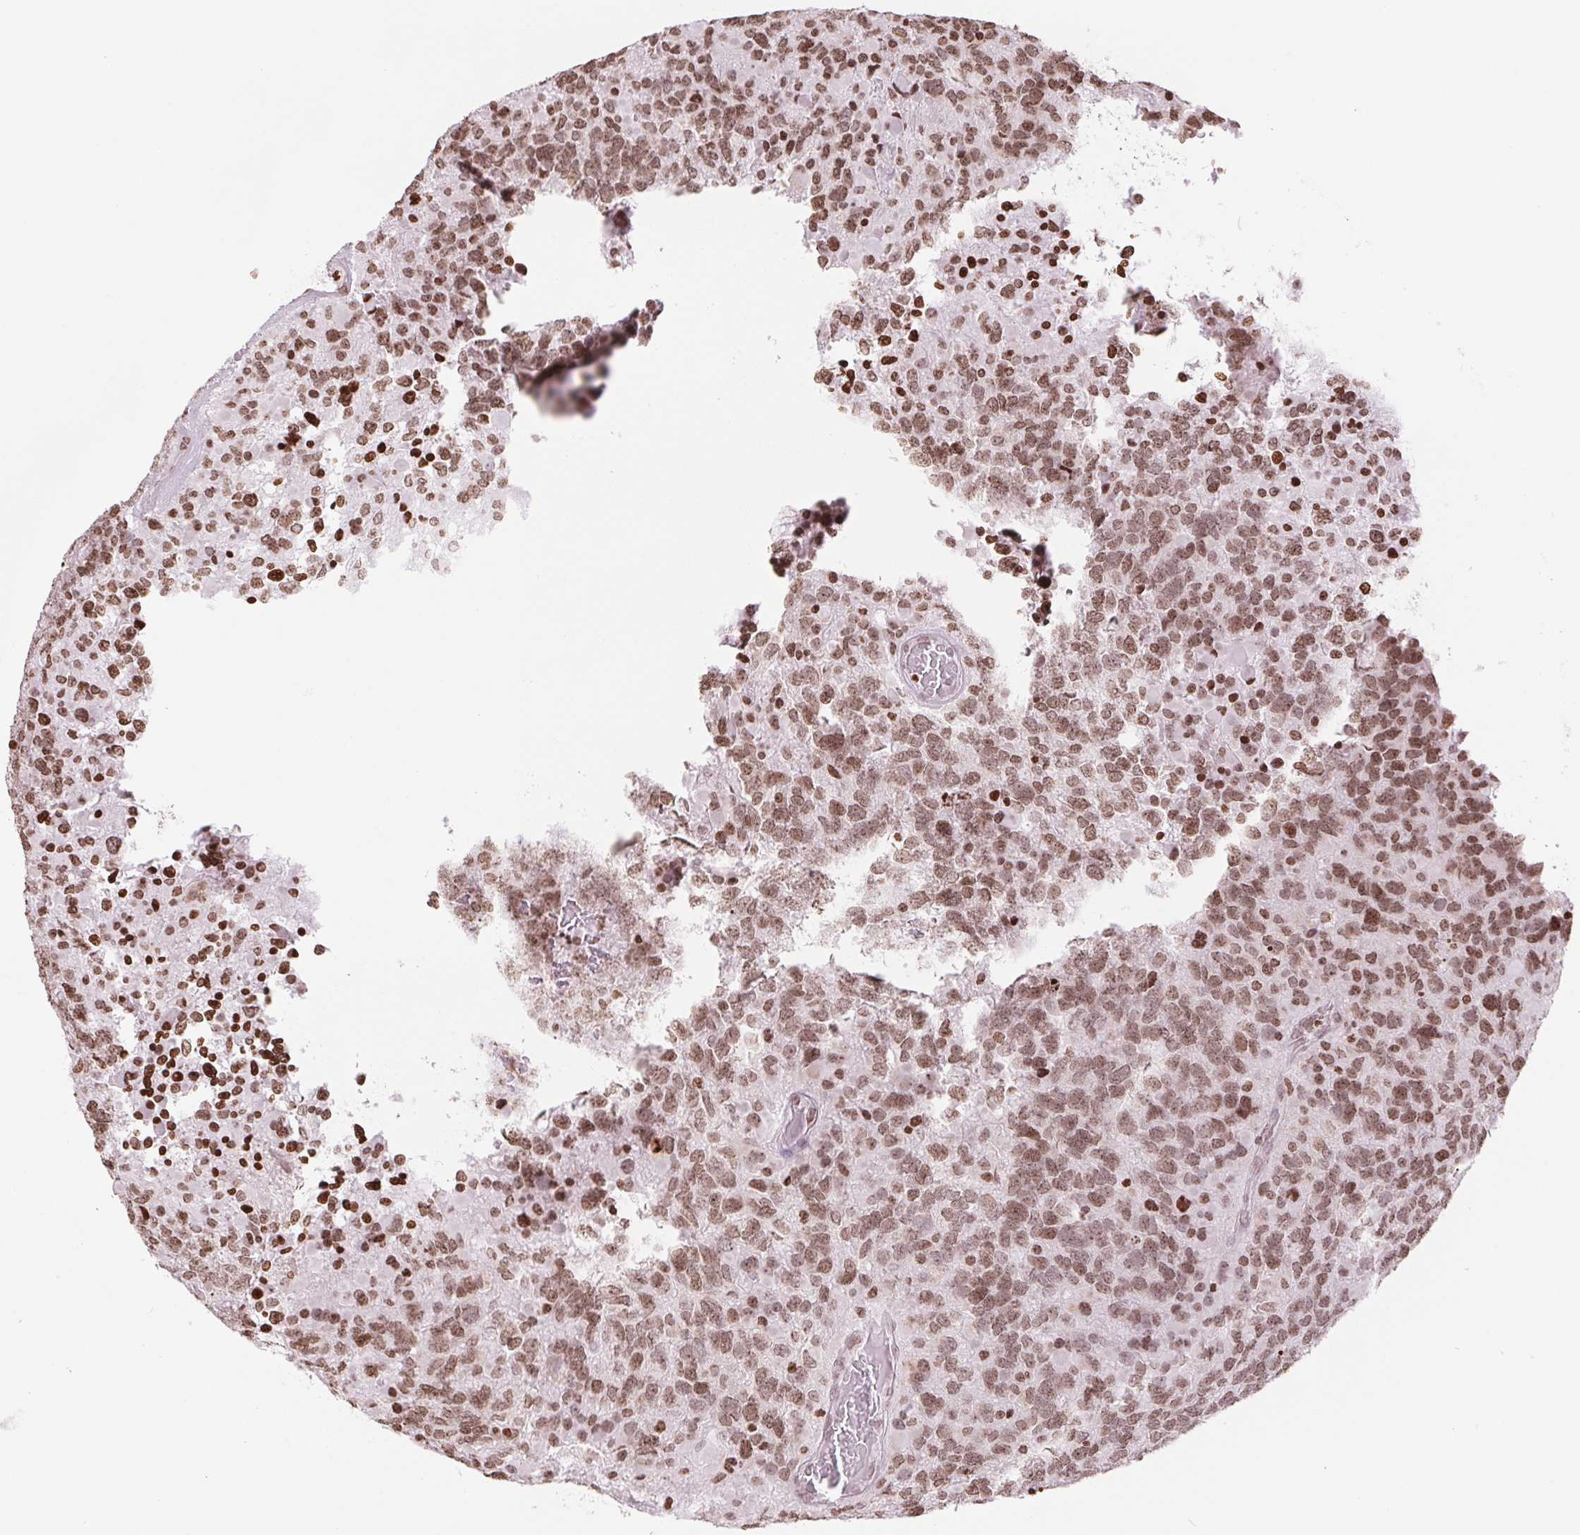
{"staining": {"intensity": "moderate", "quantity": ">75%", "location": "nuclear"}, "tissue": "glioma", "cell_type": "Tumor cells", "image_type": "cancer", "snomed": [{"axis": "morphology", "description": "Glioma, malignant, High grade"}, {"axis": "topography", "description": "Brain"}], "caption": "Human high-grade glioma (malignant) stained with a protein marker displays moderate staining in tumor cells.", "gene": "SMIM12", "patient": {"sex": "female", "age": 40}}